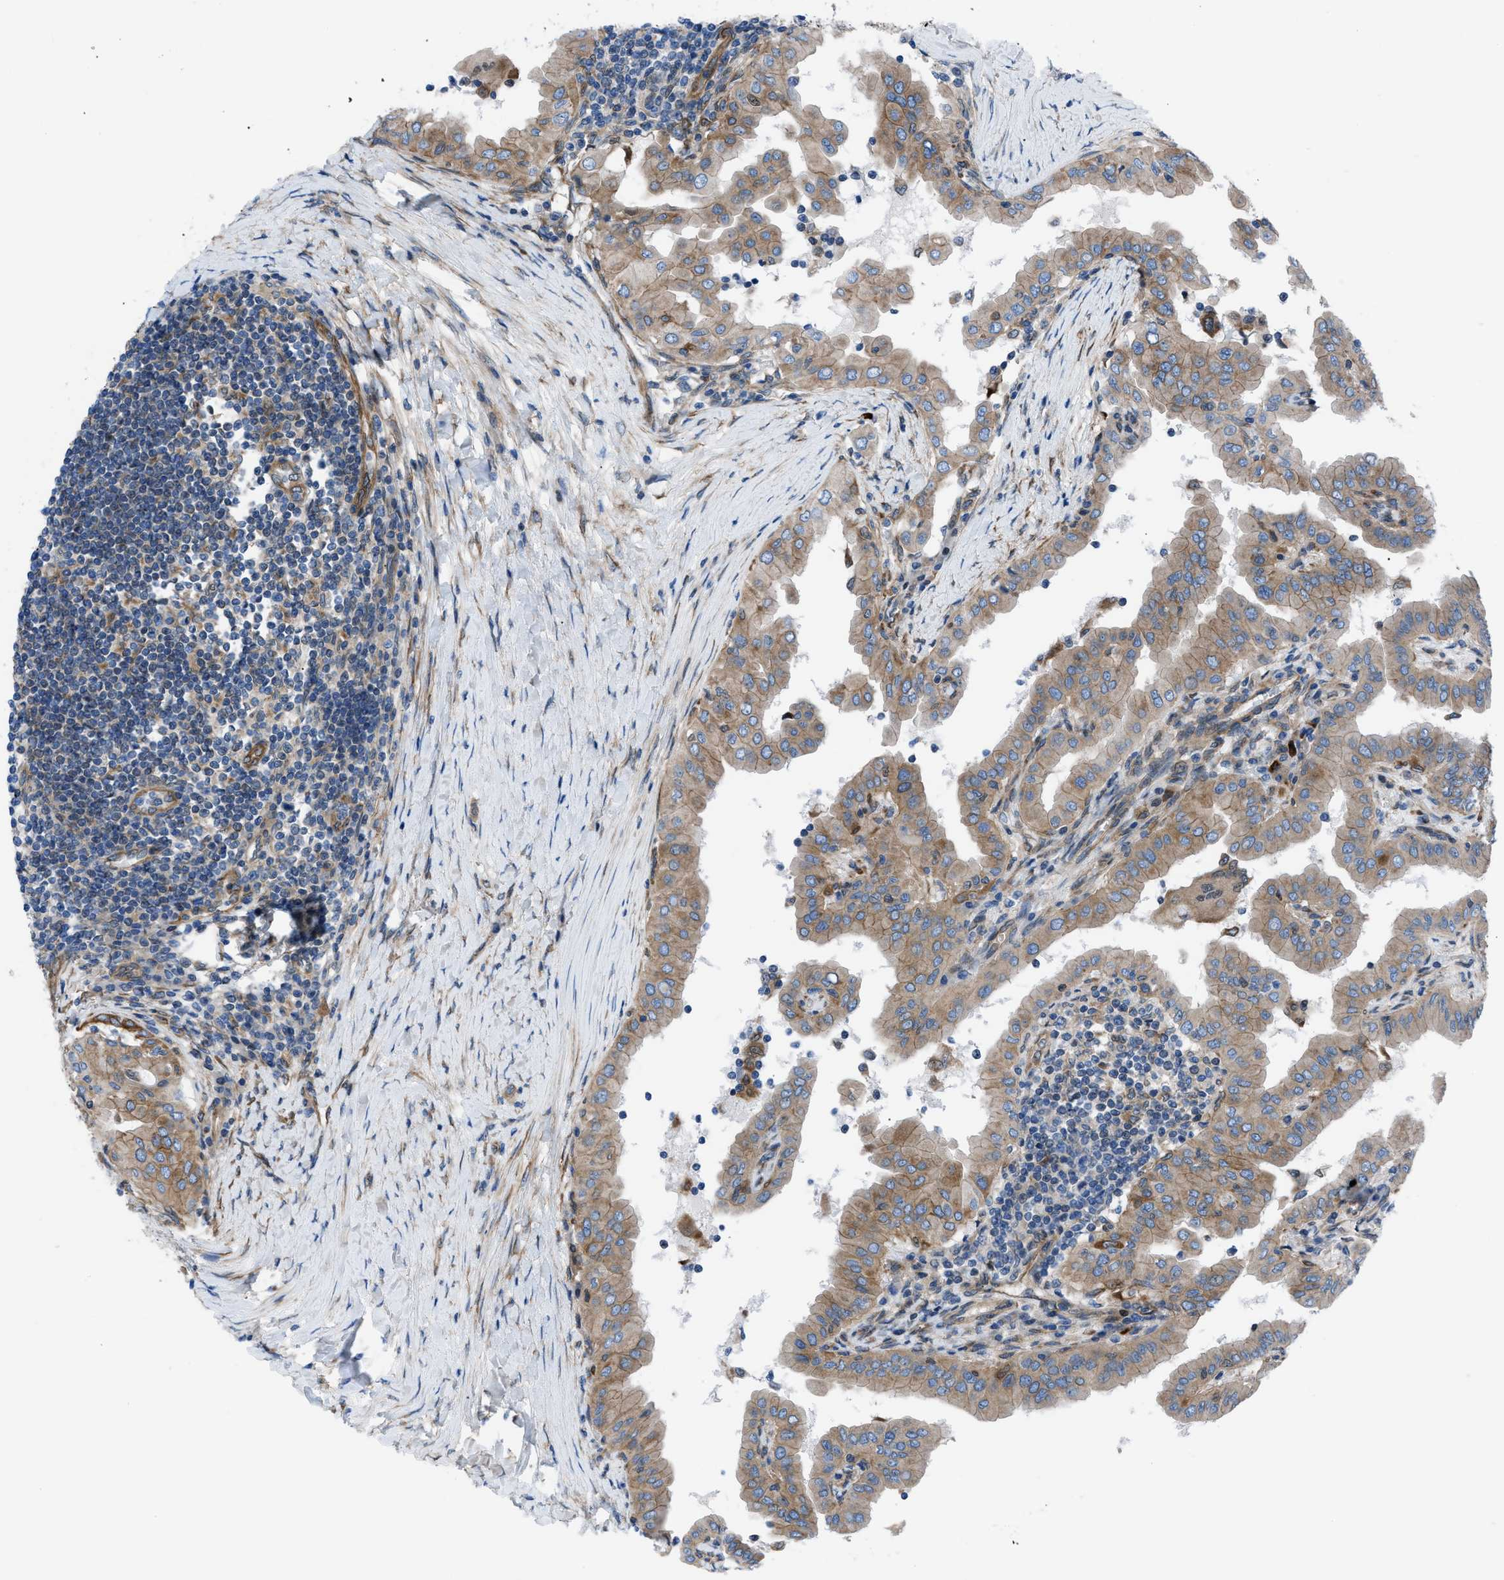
{"staining": {"intensity": "weak", "quantity": ">75%", "location": "cytoplasmic/membranous"}, "tissue": "thyroid cancer", "cell_type": "Tumor cells", "image_type": "cancer", "snomed": [{"axis": "morphology", "description": "Papillary adenocarcinoma, NOS"}, {"axis": "topography", "description": "Thyroid gland"}], "caption": "Immunohistochemistry (IHC) of papillary adenocarcinoma (thyroid) displays low levels of weak cytoplasmic/membranous expression in approximately >75% of tumor cells.", "gene": "DMAC1", "patient": {"sex": "male", "age": 33}}